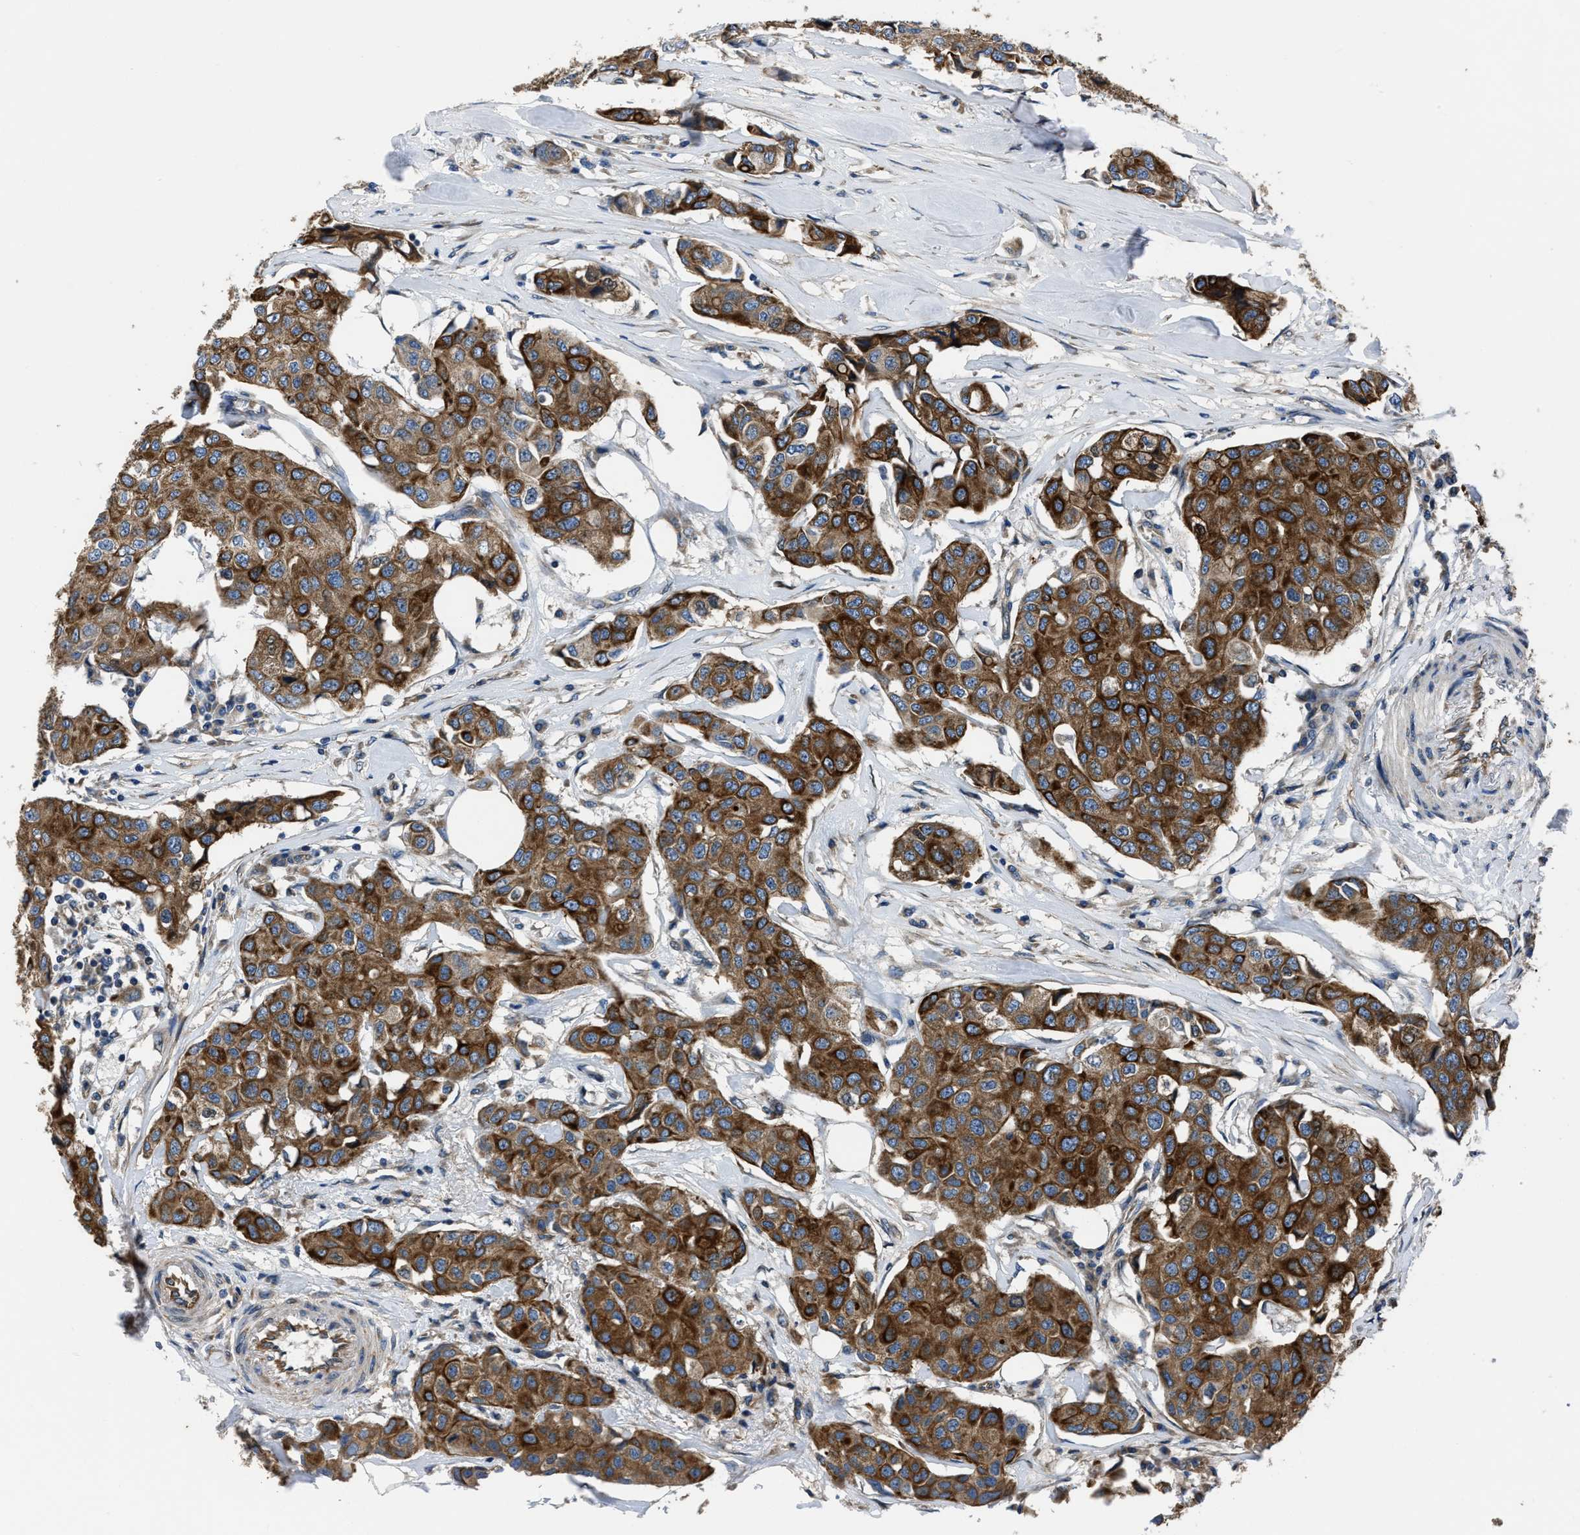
{"staining": {"intensity": "strong", "quantity": ">75%", "location": "cytoplasmic/membranous"}, "tissue": "breast cancer", "cell_type": "Tumor cells", "image_type": "cancer", "snomed": [{"axis": "morphology", "description": "Duct carcinoma"}, {"axis": "topography", "description": "Breast"}], "caption": "Protein staining by immunohistochemistry (IHC) demonstrates strong cytoplasmic/membranous staining in about >75% of tumor cells in breast cancer (intraductal carcinoma). The staining was performed using DAB to visualize the protein expression in brown, while the nuclei were stained in blue with hematoxylin (Magnification: 20x).", "gene": "ERC1", "patient": {"sex": "female", "age": 80}}